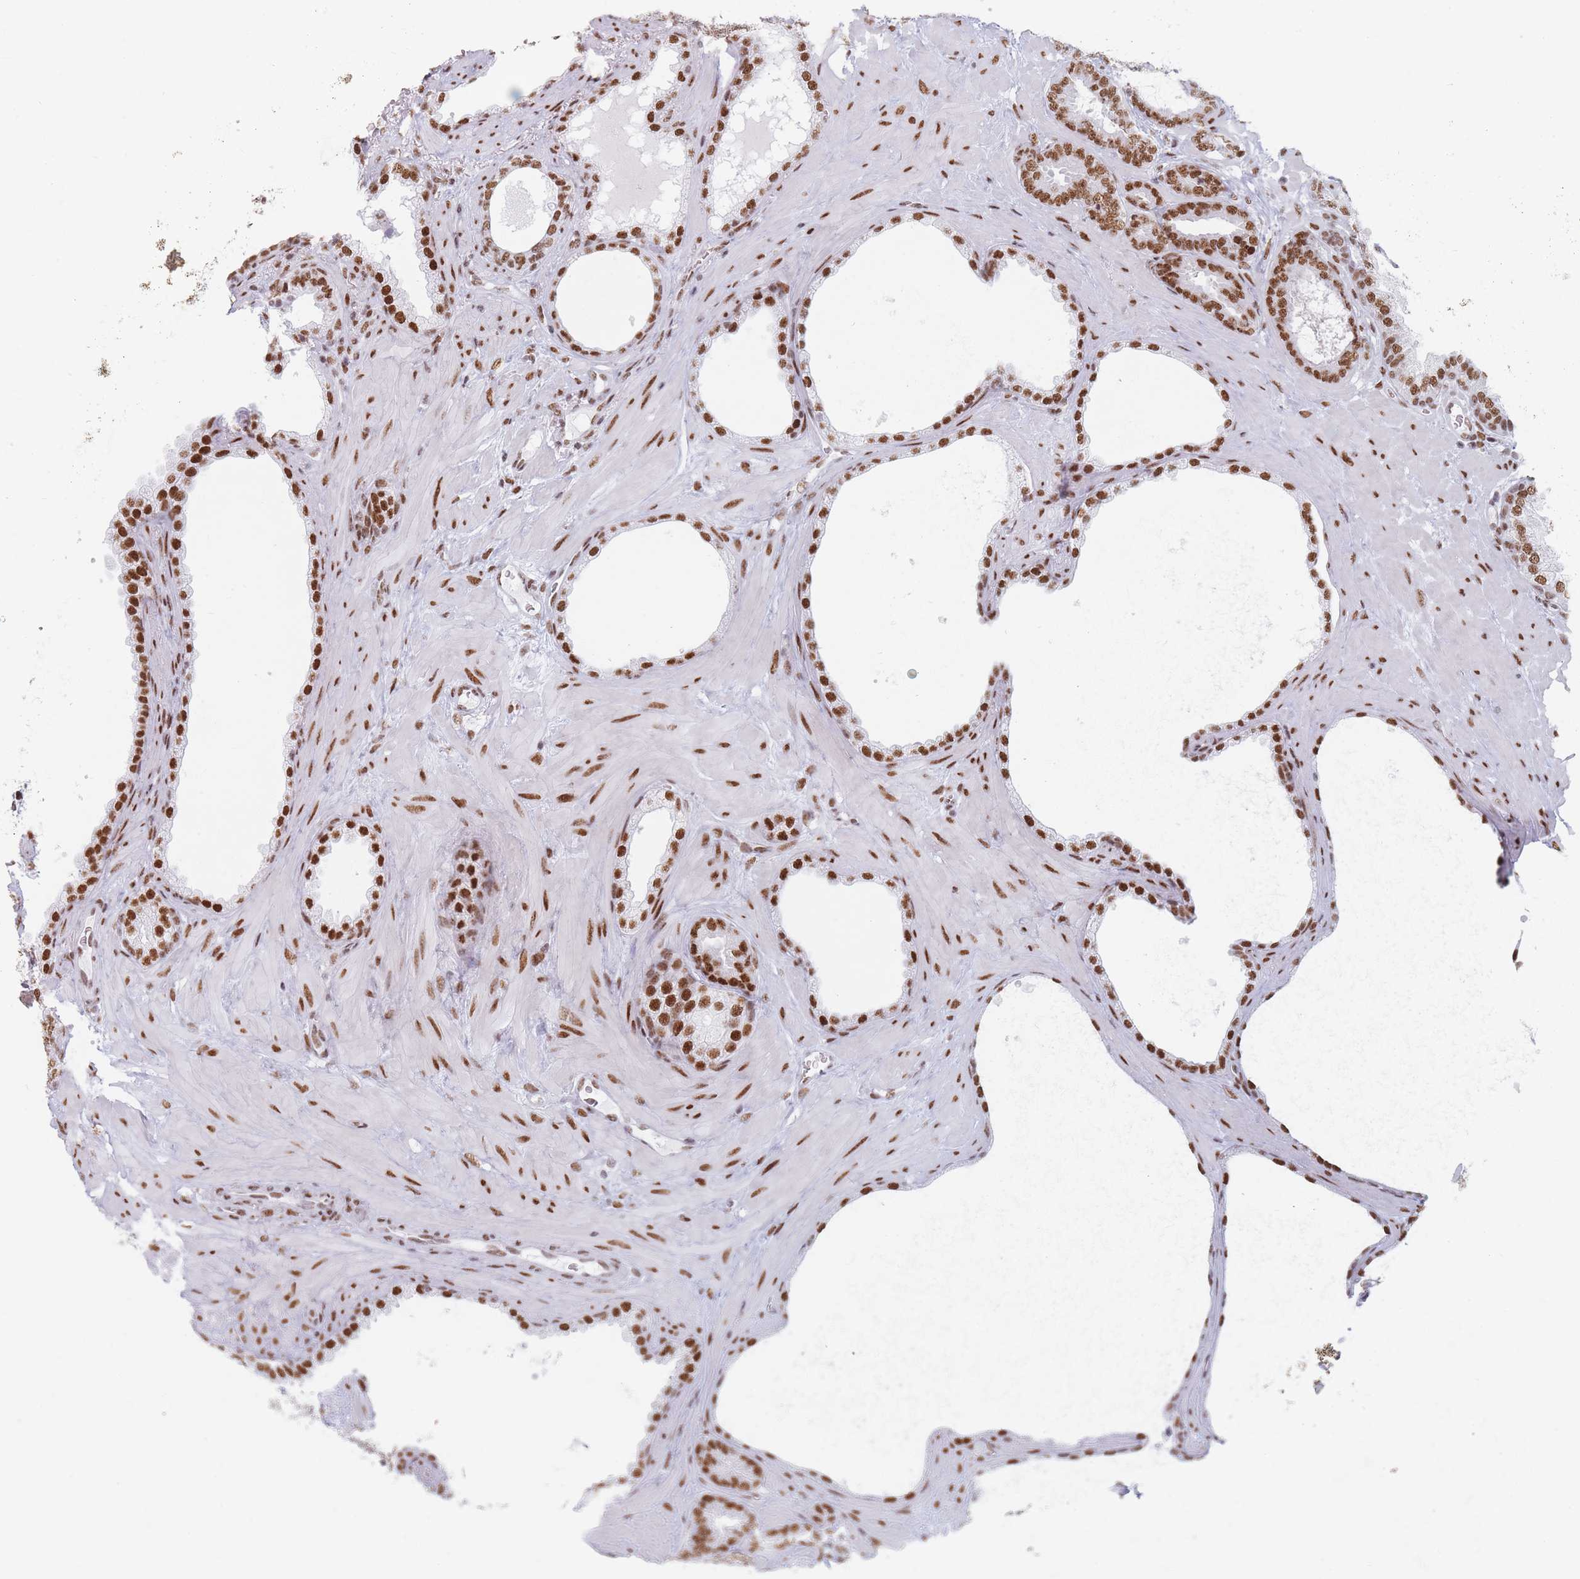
{"staining": {"intensity": "moderate", "quantity": ">75%", "location": "nuclear"}, "tissue": "prostate cancer", "cell_type": "Tumor cells", "image_type": "cancer", "snomed": [{"axis": "morphology", "description": "Adenocarcinoma, Low grade"}, {"axis": "topography", "description": "Prostate"}], "caption": "The photomicrograph reveals immunohistochemical staining of adenocarcinoma (low-grade) (prostate). There is moderate nuclear expression is seen in approximately >75% of tumor cells.", "gene": "SAFB2", "patient": {"sex": "male", "age": 62}}